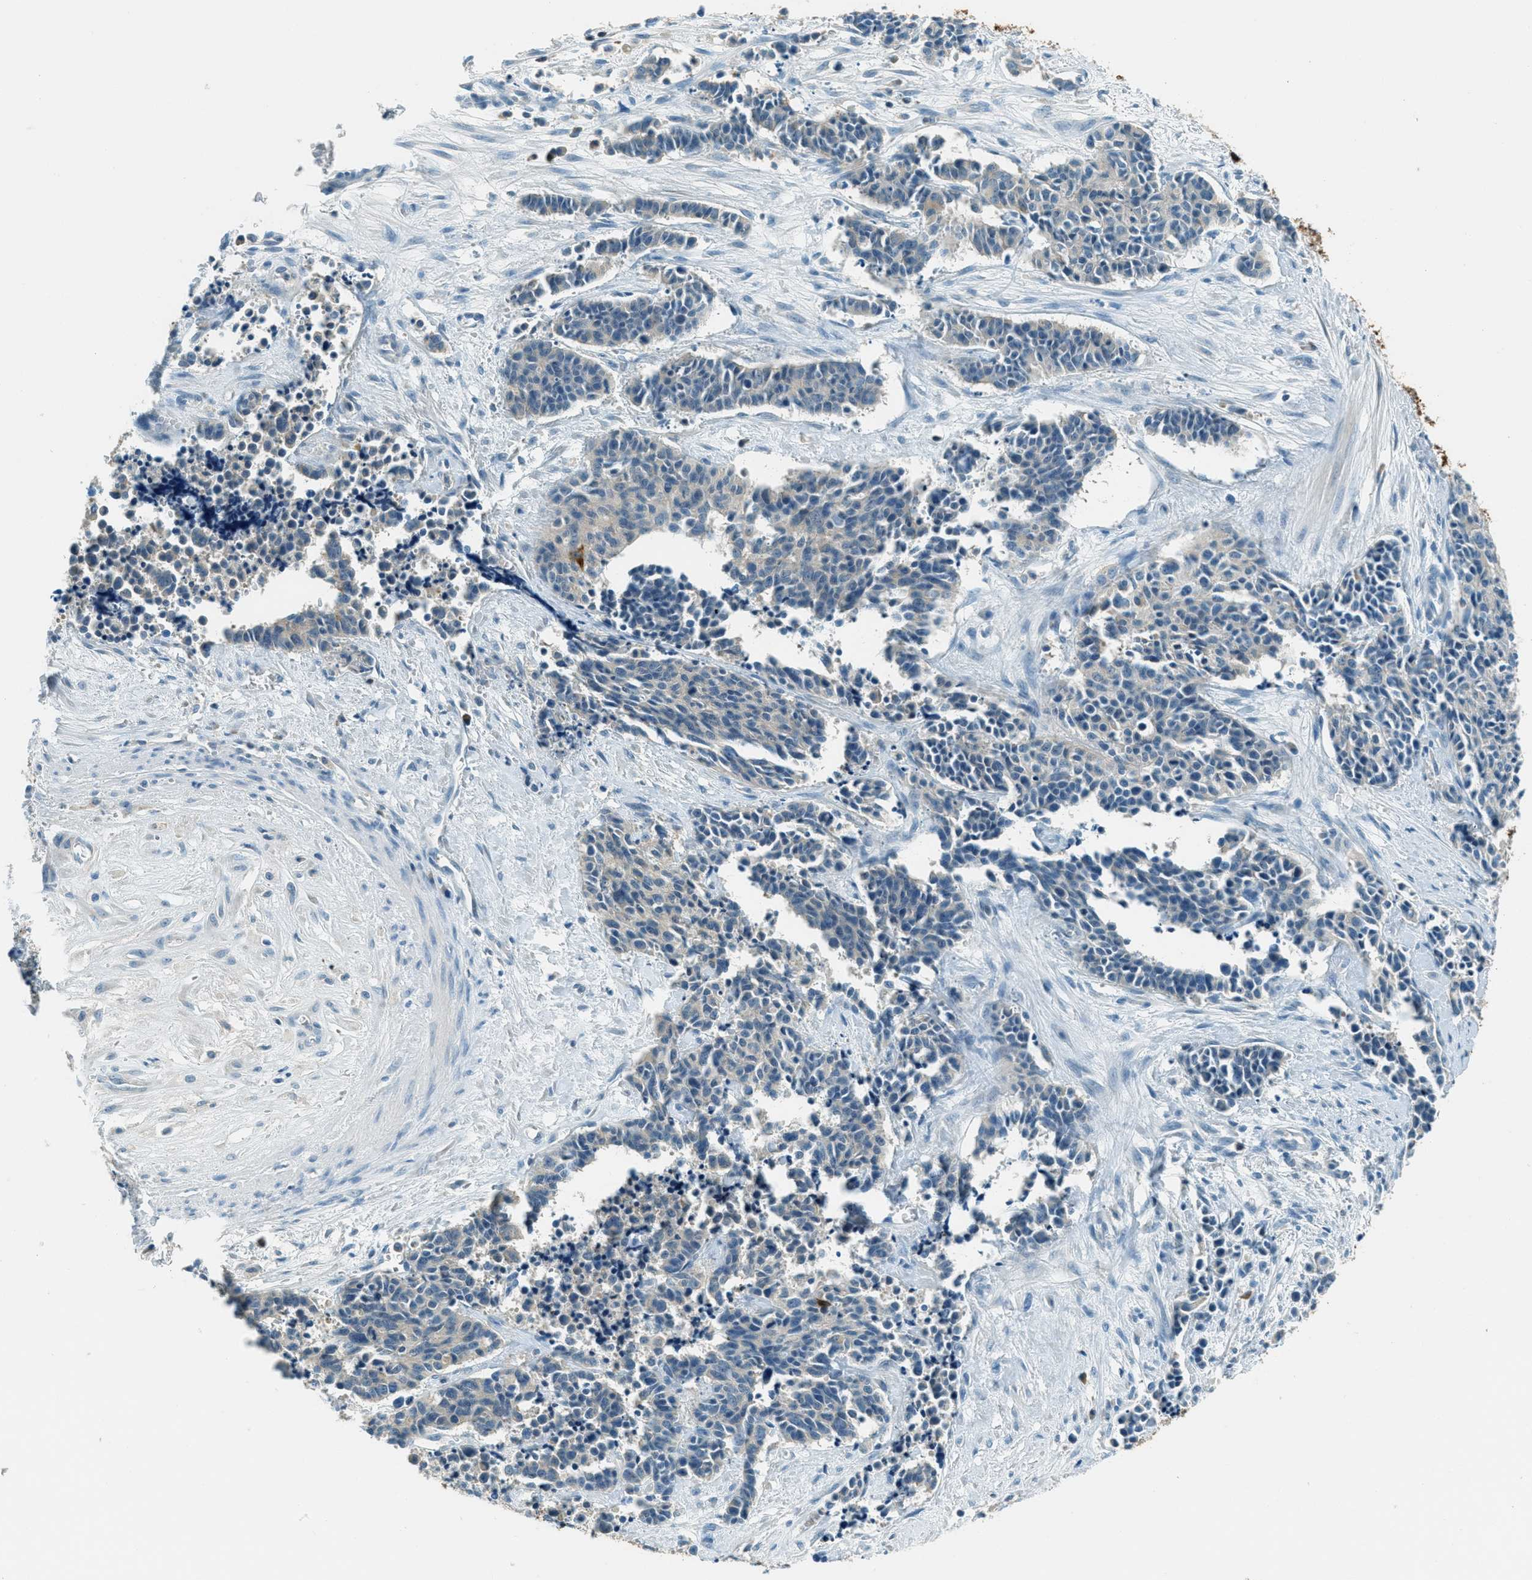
{"staining": {"intensity": "weak", "quantity": "<25%", "location": "cytoplasmic/membranous"}, "tissue": "cervical cancer", "cell_type": "Tumor cells", "image_type": "cancer", "snomed": [{"axis": "morphology", "description": "Squamous cell carcinoma, NOS"}, {"axis": "topography", "description": "Cervix"}], "caption": "This is an IHC histopathology image of squamous cell carcinoma (cervical). There is no expression in tumor cells.", "gene": "MSLN", "patient": {"sex": "female", "age": 35}}